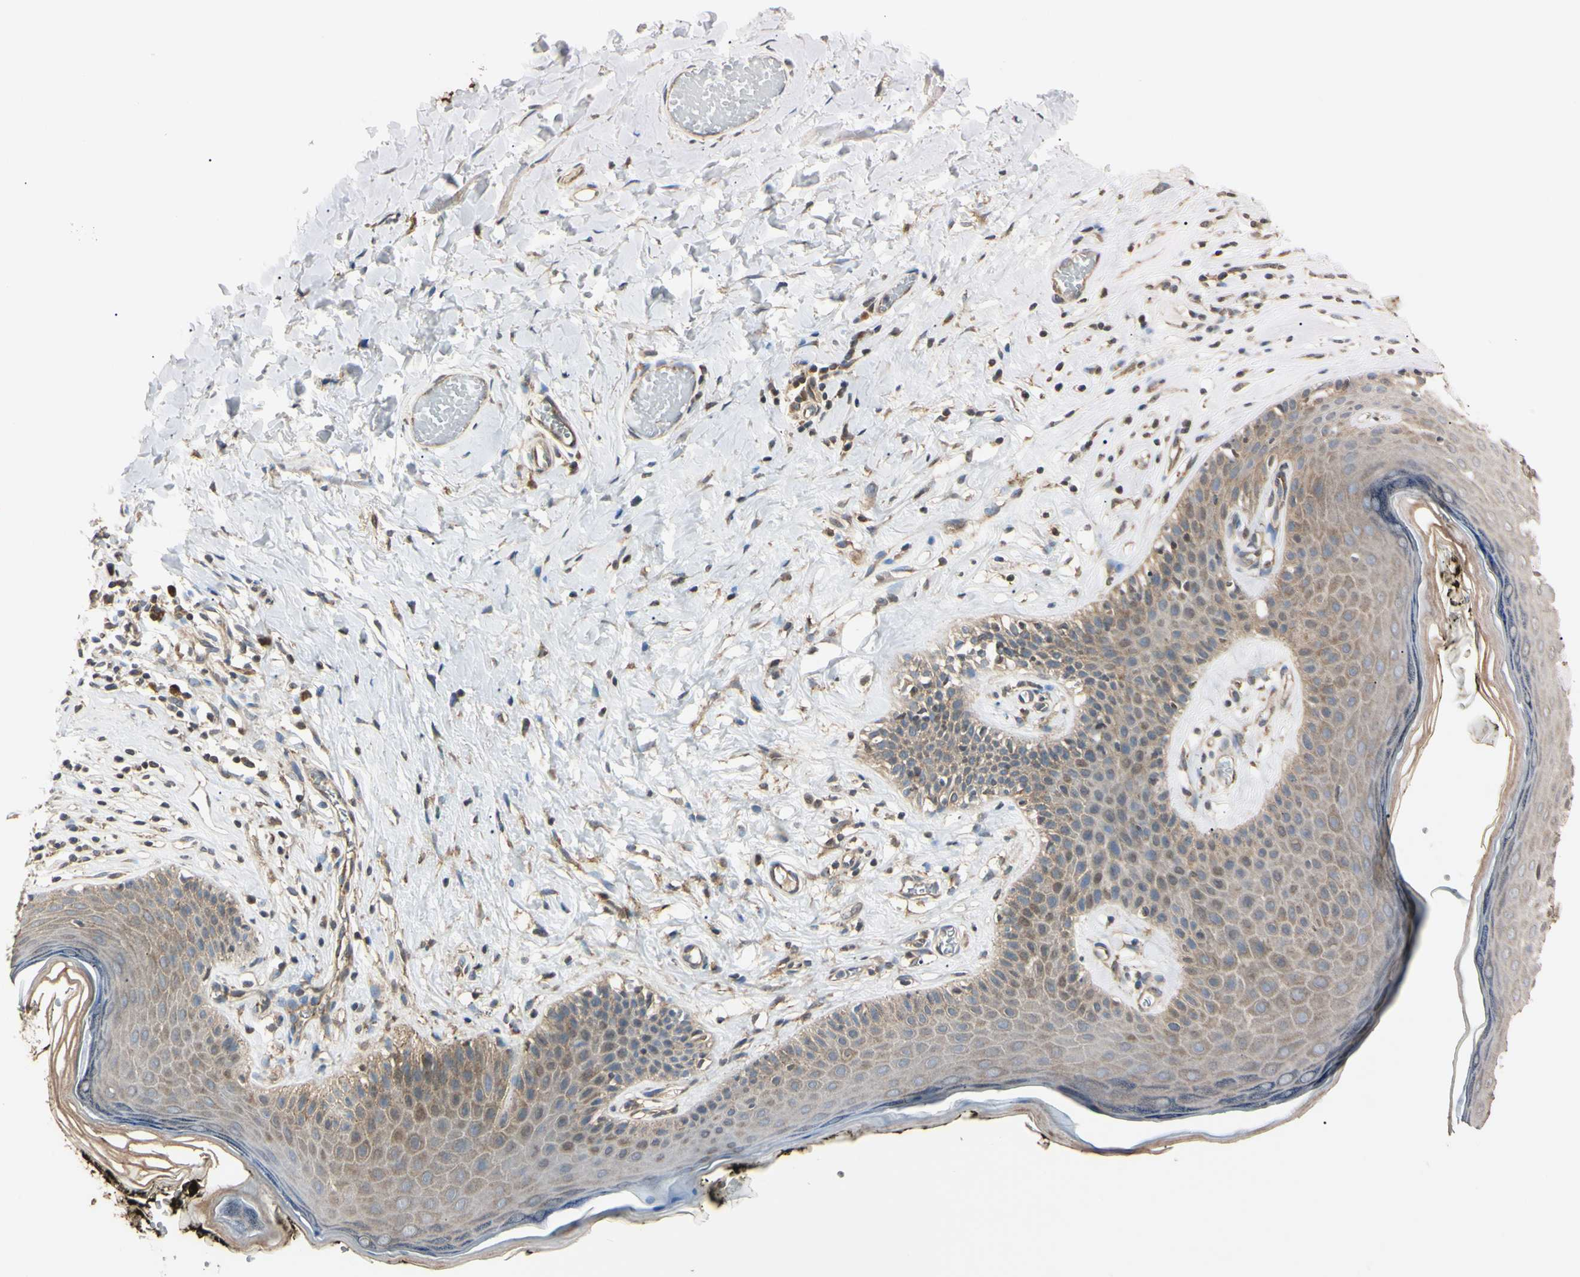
{"staining": {"intensity": "weak", "quantity": "25%-75%", "location": "cytoplasmic/membranous,nuclear"}, "tissue": "skin", "cell_type": "Epidermal cells", "image_type": "normal", "snomed": [{"axis": "morphology", "description": "Normal tissue, NOS"}, {"axis": "morphology", "description": "Inflammation, NOS"}, {"axis": "topography", "description": "Vulva"}], "caption": "Immunohistochemistry staining of benign skin, which demonstrates low levels of weak cytoplasmic/membranous,nuclear expression in about 25%-75% of epidermal cells indicating weak cytoplasmic/membranous,nuclear protein expression. The staining was performed using DAB (brown) for protein detection and nuclei were counterstained in hematoxylin (blue).", "gene": "EPN1", "patient": {"sex": "female", "age": 84}}